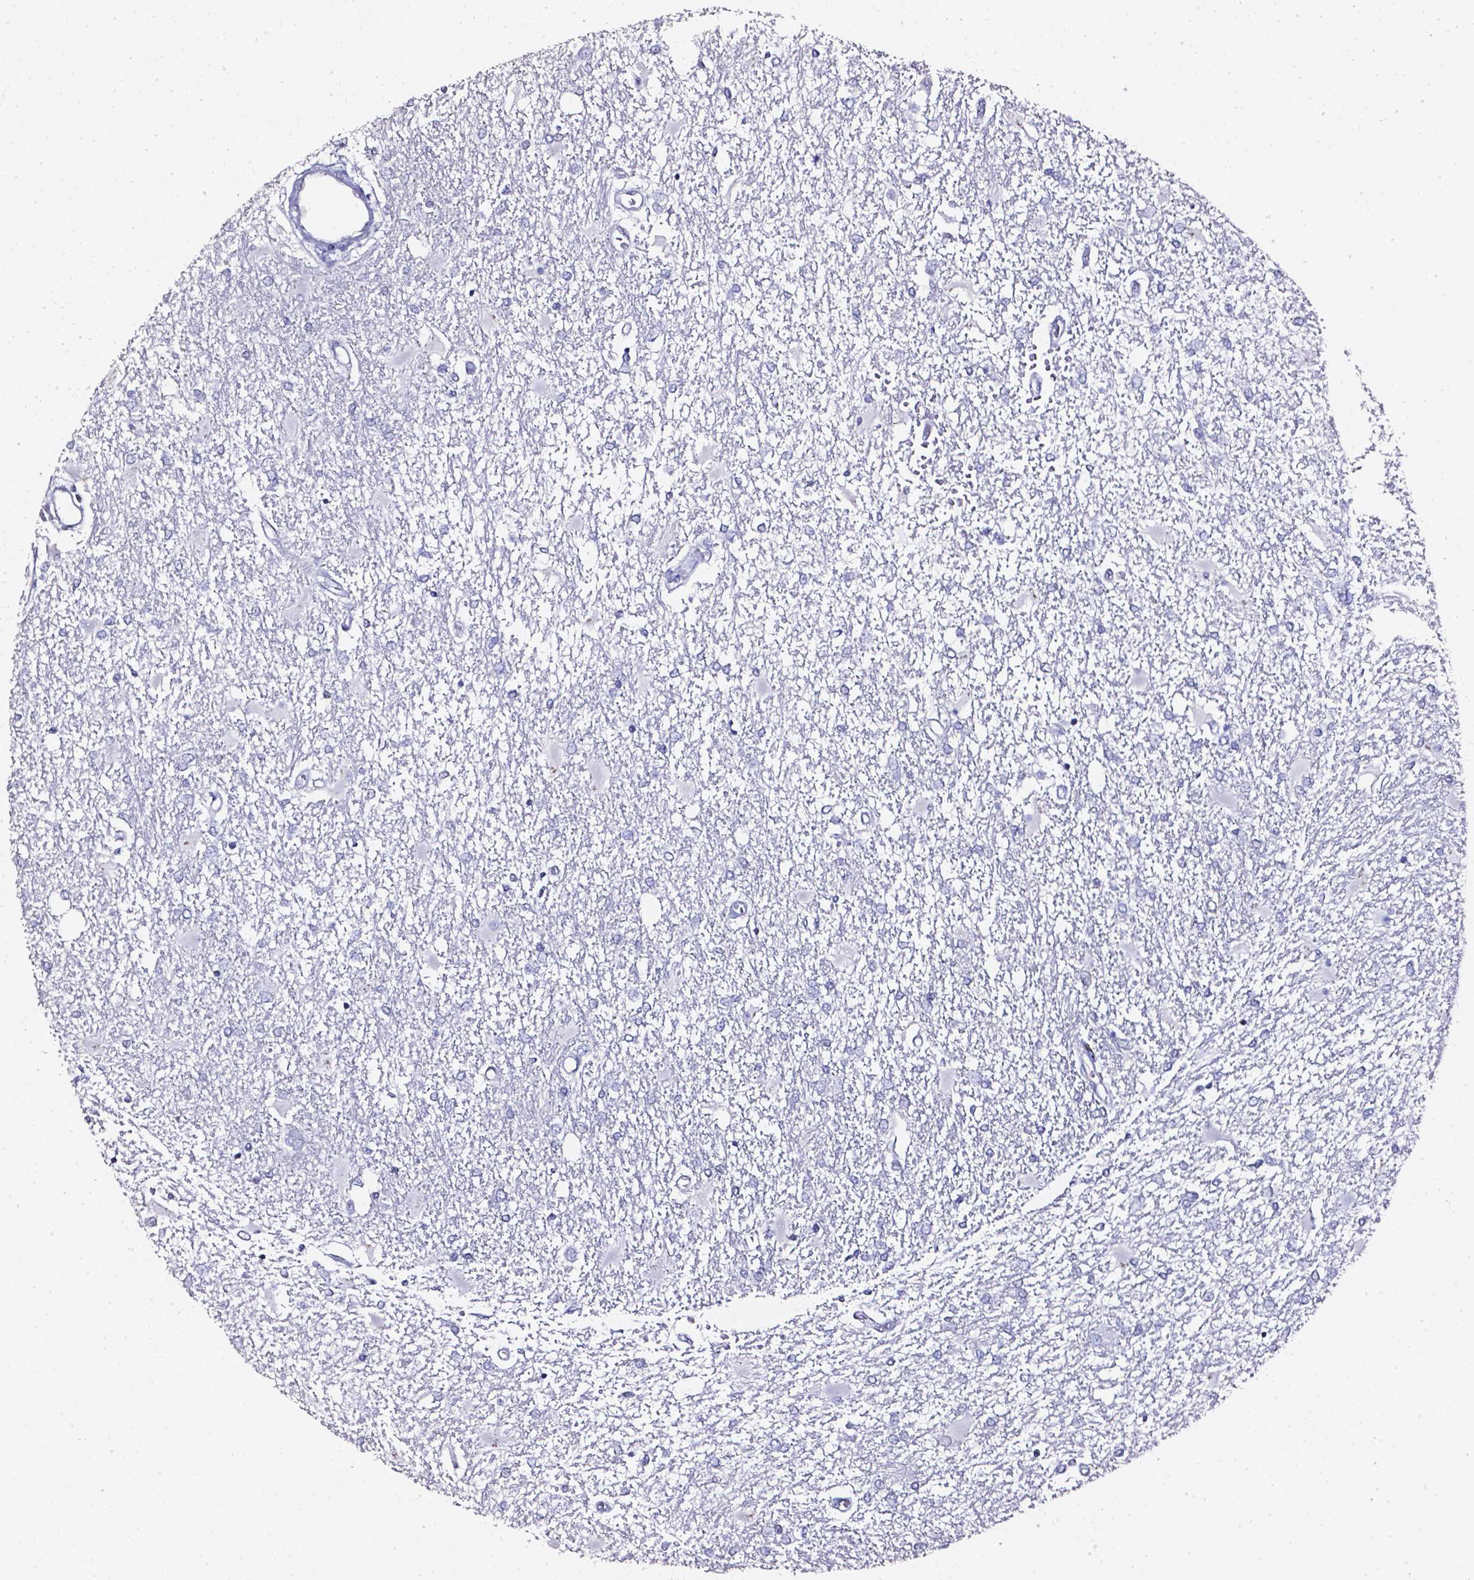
{"staining": {"intensity": "negative", "quantity": "none", "location": "none"}, "tissue": "glioma", "cell_type": "Tumor cells", "image_type": "cancer", "snomed": [{"axis": "morphology", "description": "Glioma, malignant, High grade"}, {"axis": "topography", "description": "Cerebral cortex"}], "caption": "Micrograph shows no significant protein positivity in tumor cells of glioma.", "gene": "AKR1B10", "patient": {"sex": "male", "age": 79}}